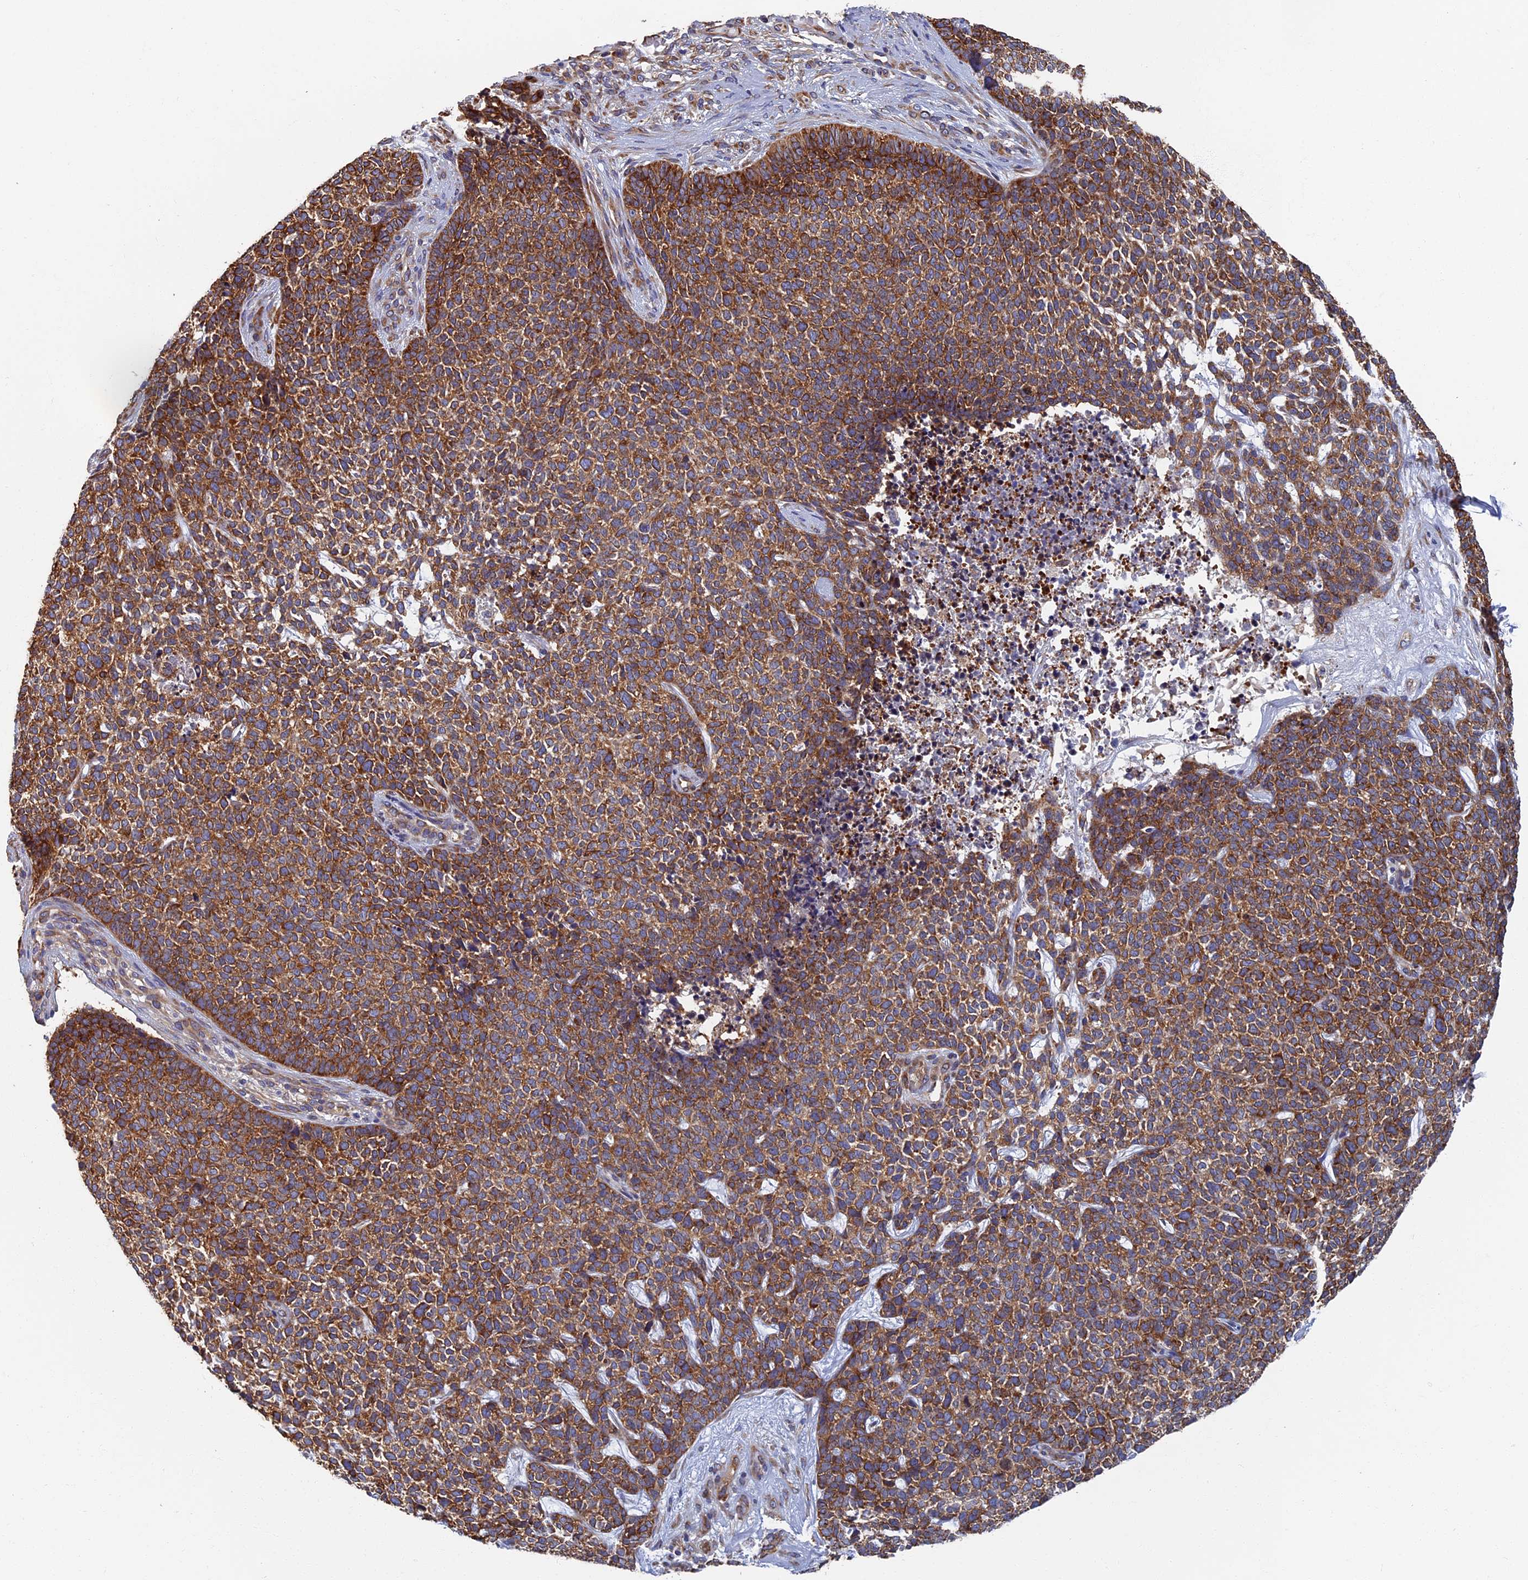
{"staining": {"intensity": "strong", "quantity": ">75%", "location": "cytoplasmic/membranous"}, "tissue": "skin cancer", "cell_type": "Tumor cells", "image_type": "cancer", "snomed": [{"axis": "morphology", "description": "Basal cell carcinoma"}, {"axis": "topography", "description": "Skin"}], "caption": "Immunohistochemical staining of skin basal cell carcinoma shows strong cytoplasmic/membranous protein positivity in approximately >75% of tumor cells.", "gene": "YBX1", "patient": {"sex": "female", "age": 84}}